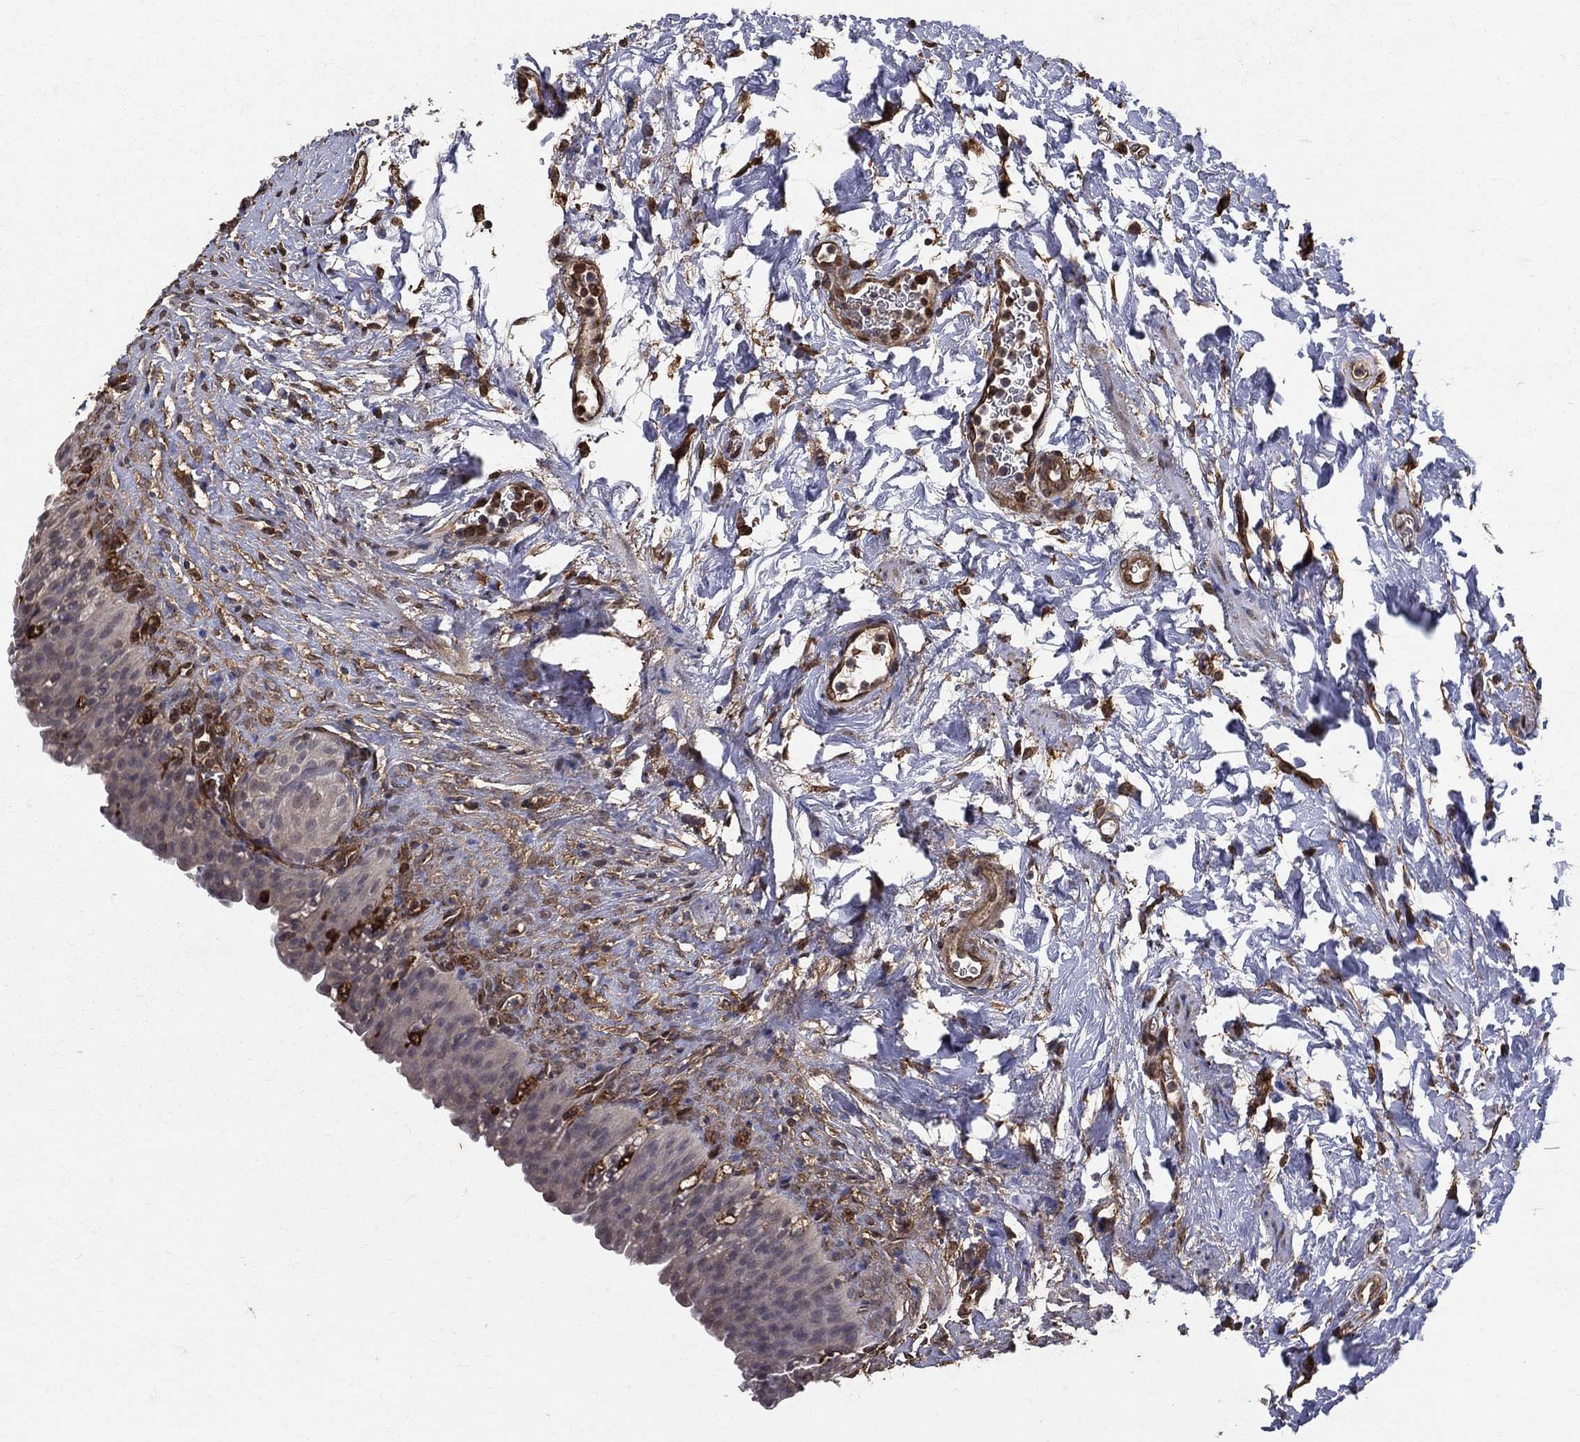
{"staining": {"intensity": "negative", "quantity": "none", "location": "none"}, "tissue": "urinary bladder", "cell_type": "Urothelial cells", "image_type": "normal", "snomed": [{"axis": "morphology", "description": "Normal tissue, NOS"}, {"axis": "topography", "description": "Urinary bladder"}], "caption": "DAB immunohistochemical staining of benign human urinary bladder exhibits no significant expression in urothelial cells.", "gene": "DPYSL2", "patient": {"sex": "male", "age": 76}}